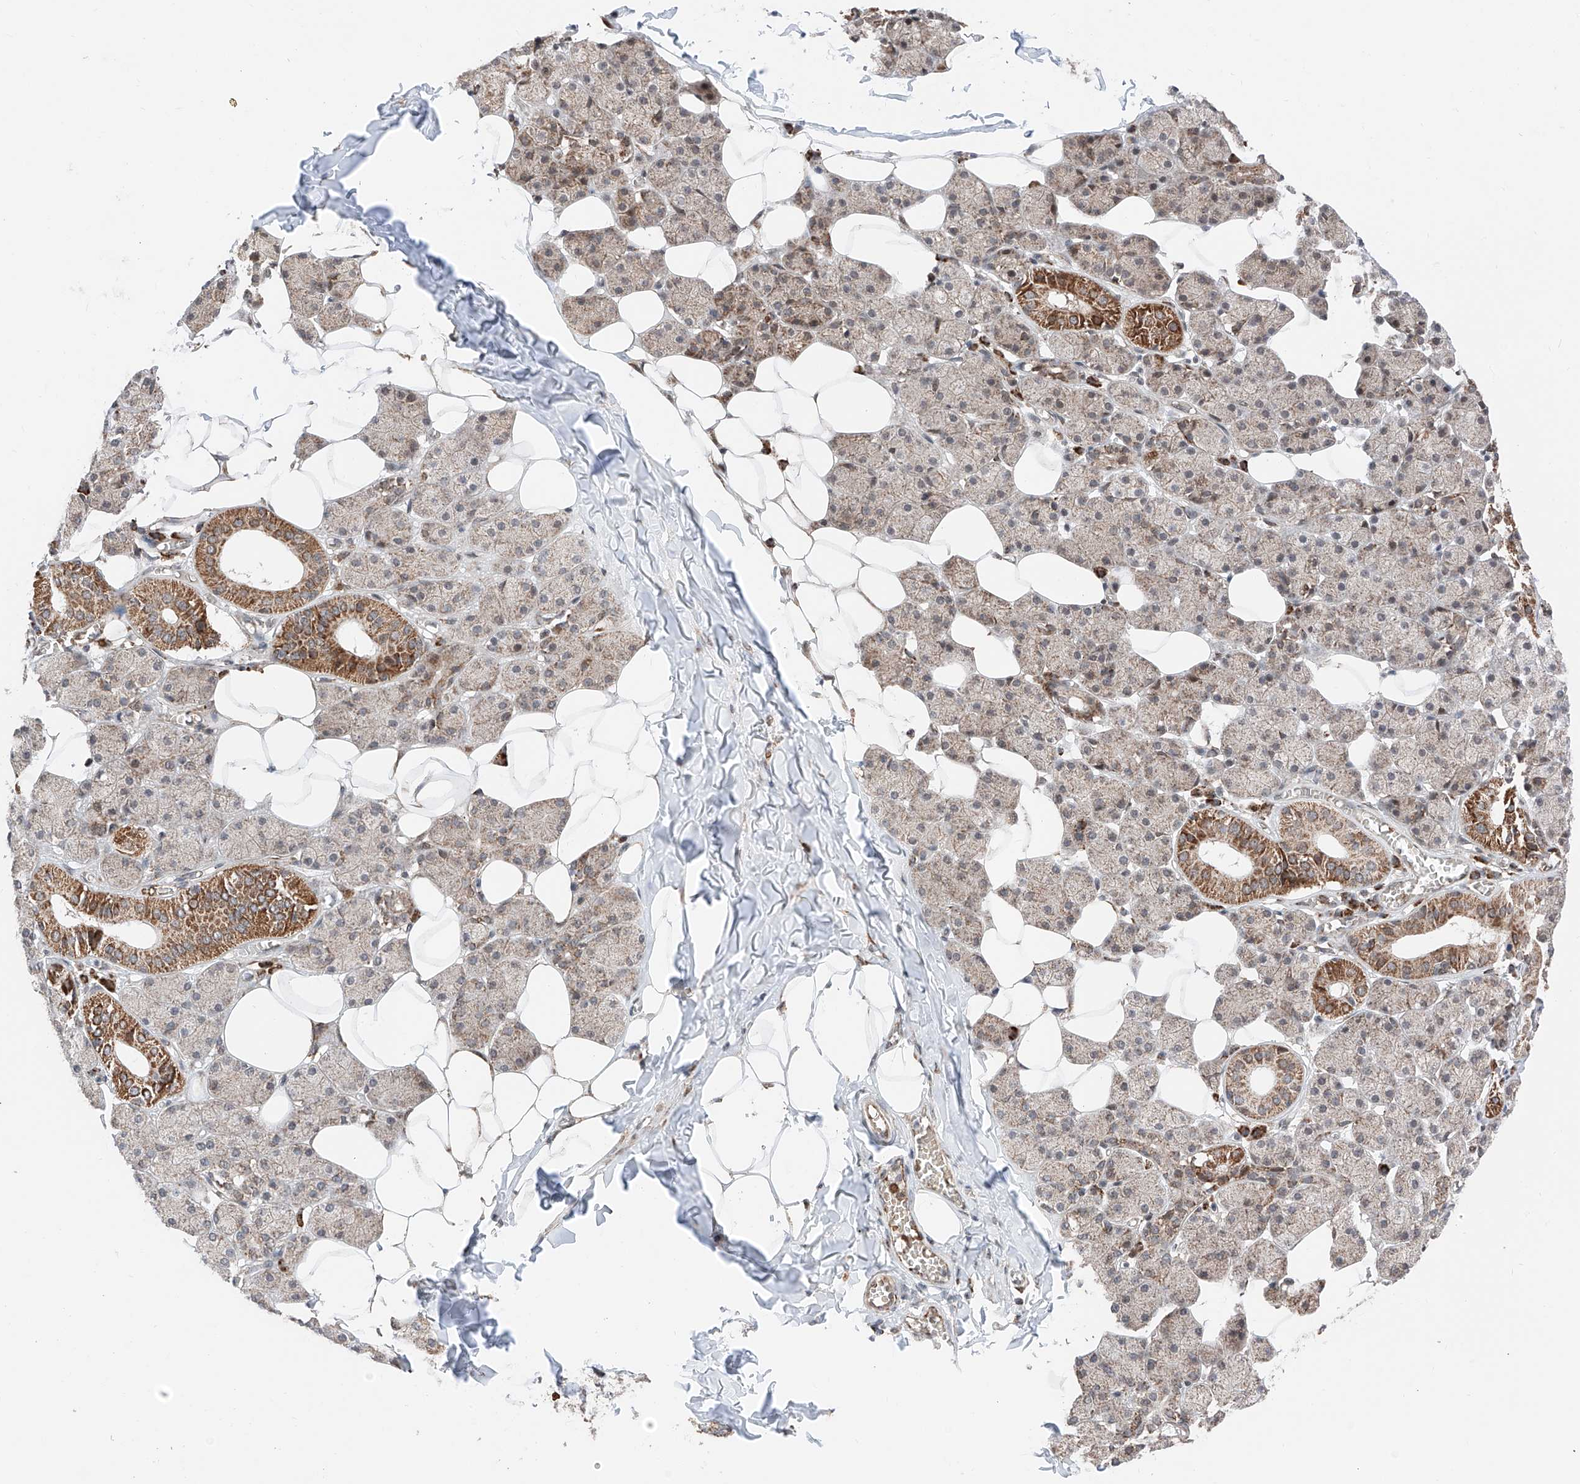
{"staining": {"intensity": "moderate", "quantity": "25%-75%", "location": "cytoplasmic/membranous"}, "tissue": "salivary gland", "cell_type": "Glandular cells", "image_type": "normal", "snomed": [{"axis": "morphology", "description": "Normal tissue, NOS"}, {"axis": "topography", "description": "Salivary gland"}], "caption": "Brown immunohistochemical staining in normal salivary gland reveals moderate cytoplasmic/membranous staining in approximately 25%-75% of glandular cells. (DAB IHC with brightfield microscopy, high magnification).", "gene": "ZSCAN29", "patient": {"sex": "female", "age": 33}}